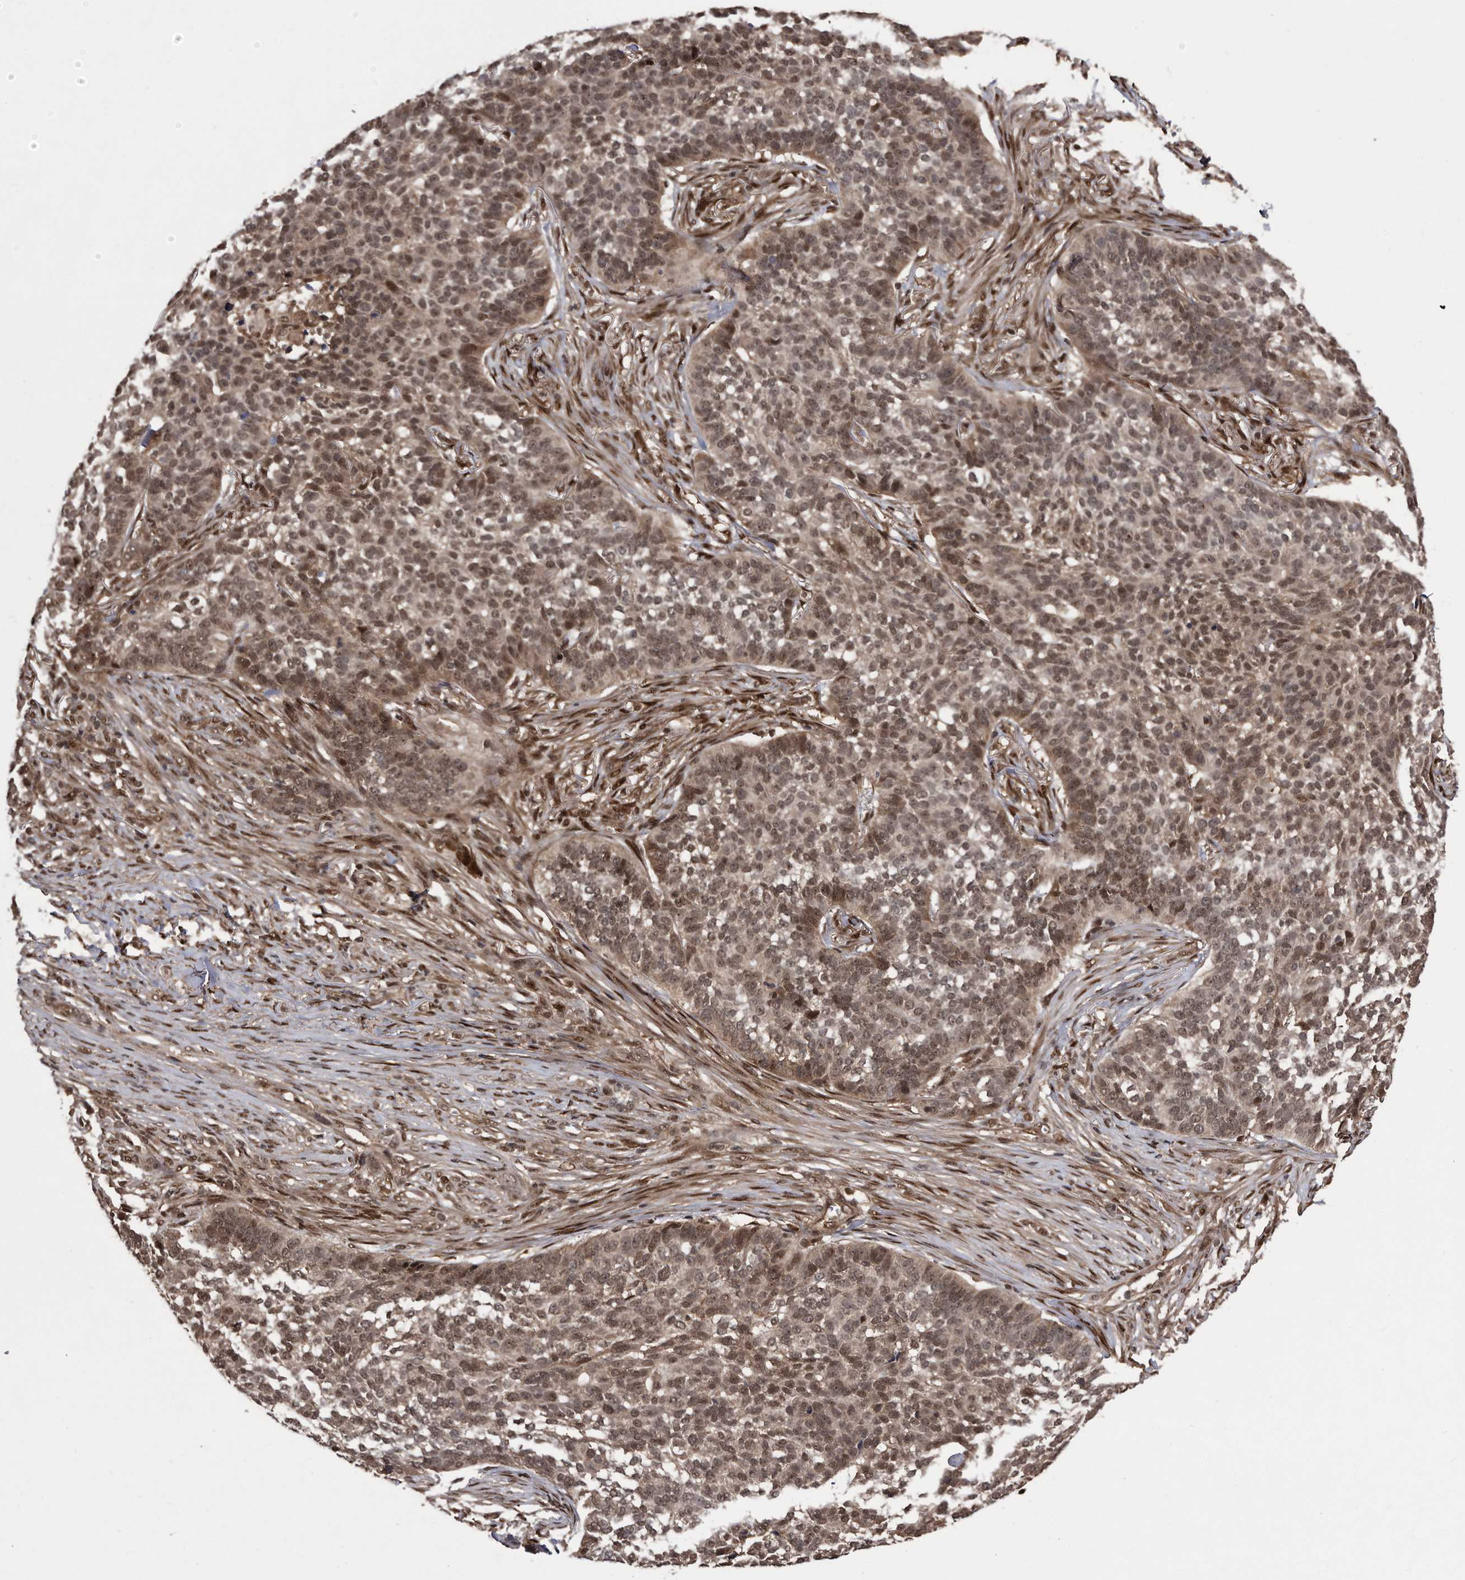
{"staining": {"intensity": "moderate", "quantity": ">75%", "location": "nuclear"}, "tissue": "skin cancer", "cell_type": "Tumor cells", "image_type": "cancer", "snomed": [{"axis": "morphology", "description": "Basal cell carcinoma"}, {"axis": "topography", "description": "Skin"}], "caption": "This is an image of IHC staining of skin basal cell carcinoma, which shows moderate expression in the nuclear of tumor cells.", "gene": "RAD23B", "patient": {"sex": "male", "age": 85}}